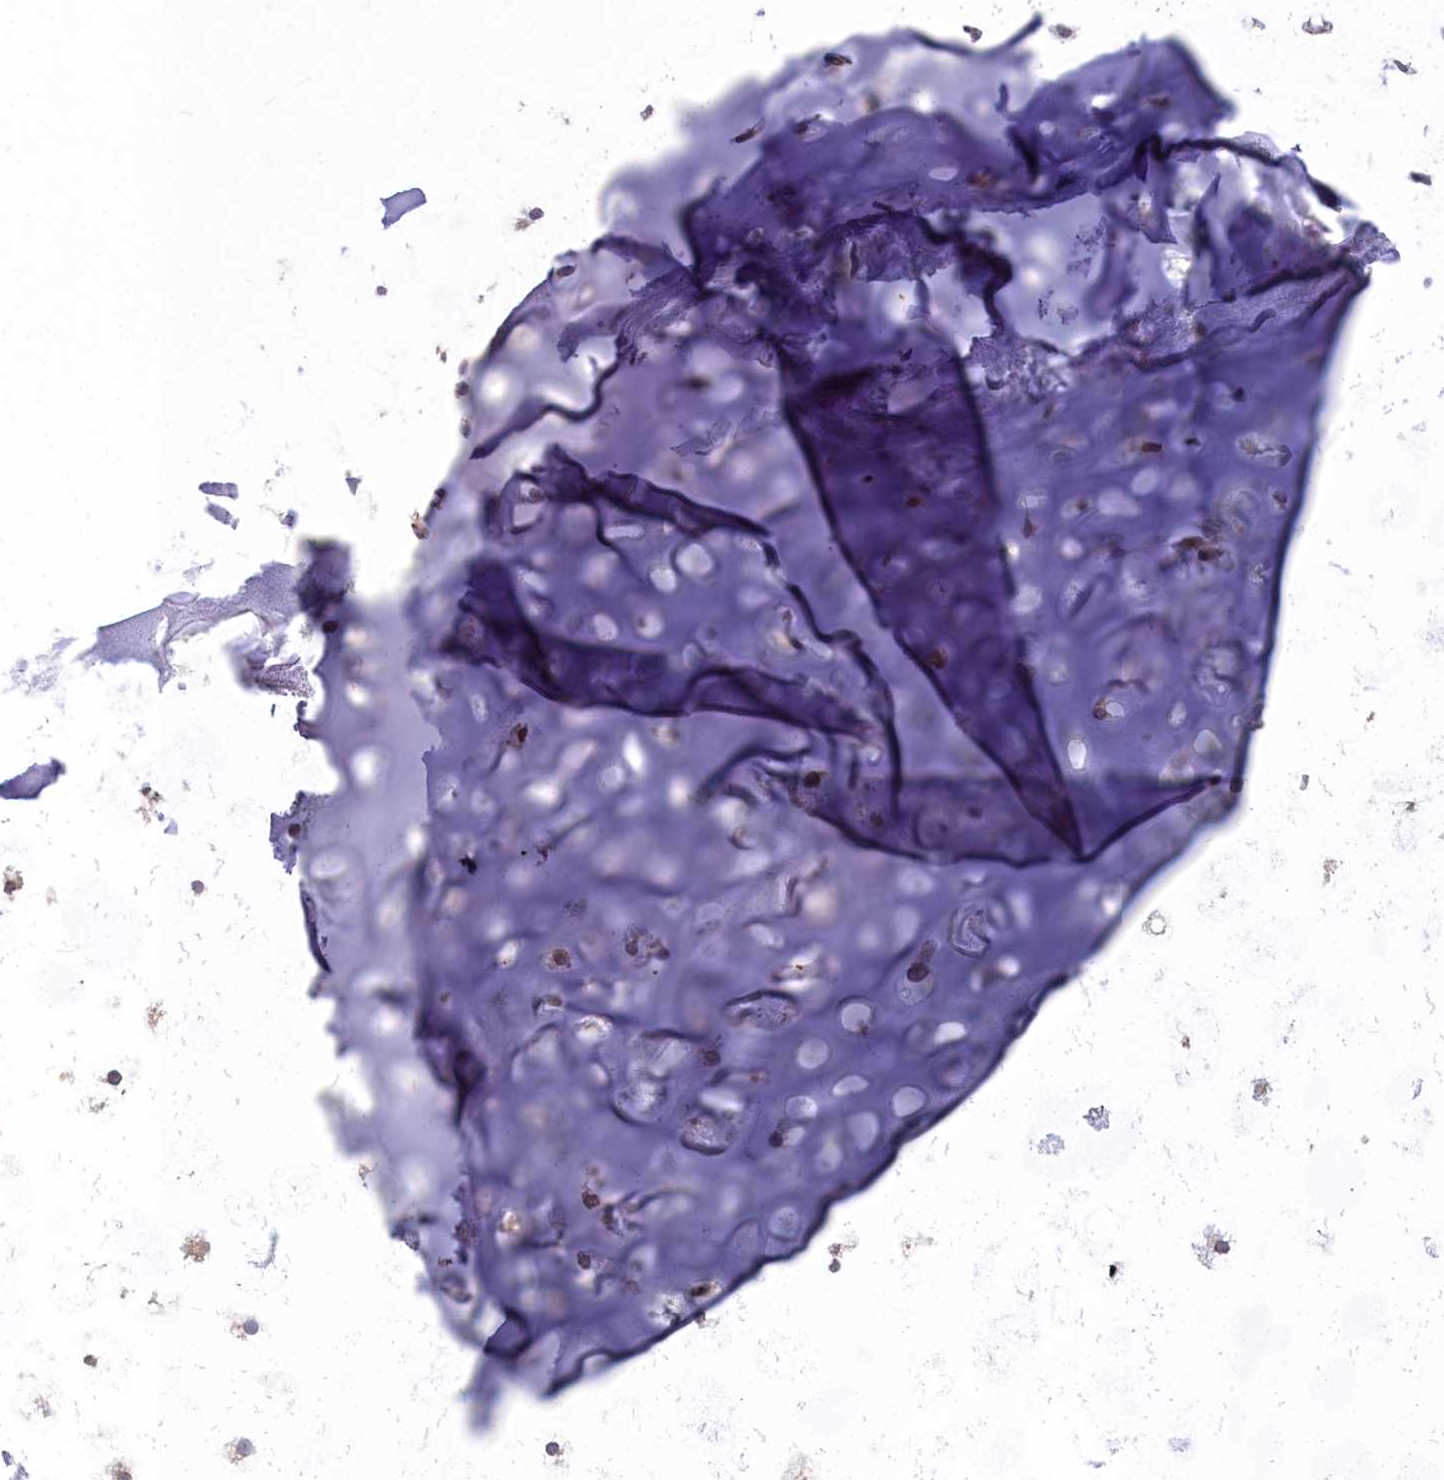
{"staining": {"intensity": "weak", "quantity": "<25%", "location": "cytoplasmic/membranous"}, "tissue": "adipose tissue", "cell_type": "Adipocytes", "image_type": "normal", "snomed": [{"axis": "morphology", "description": "Normal tissue, NOS"}, {"axis": "topography", "description": "Cartilage tissue"}], "caption": "There is no significant positivity in adipocytes of adipose tissue. Brightfield microscopy of immunohistochemistry stained with DAB (3,3'-diaminobenzidine) (brown) and hematoxylin (blue), captured at high magnification.", "gene": "ABCB8", "patient": {"sex": "male", "age": 66}}